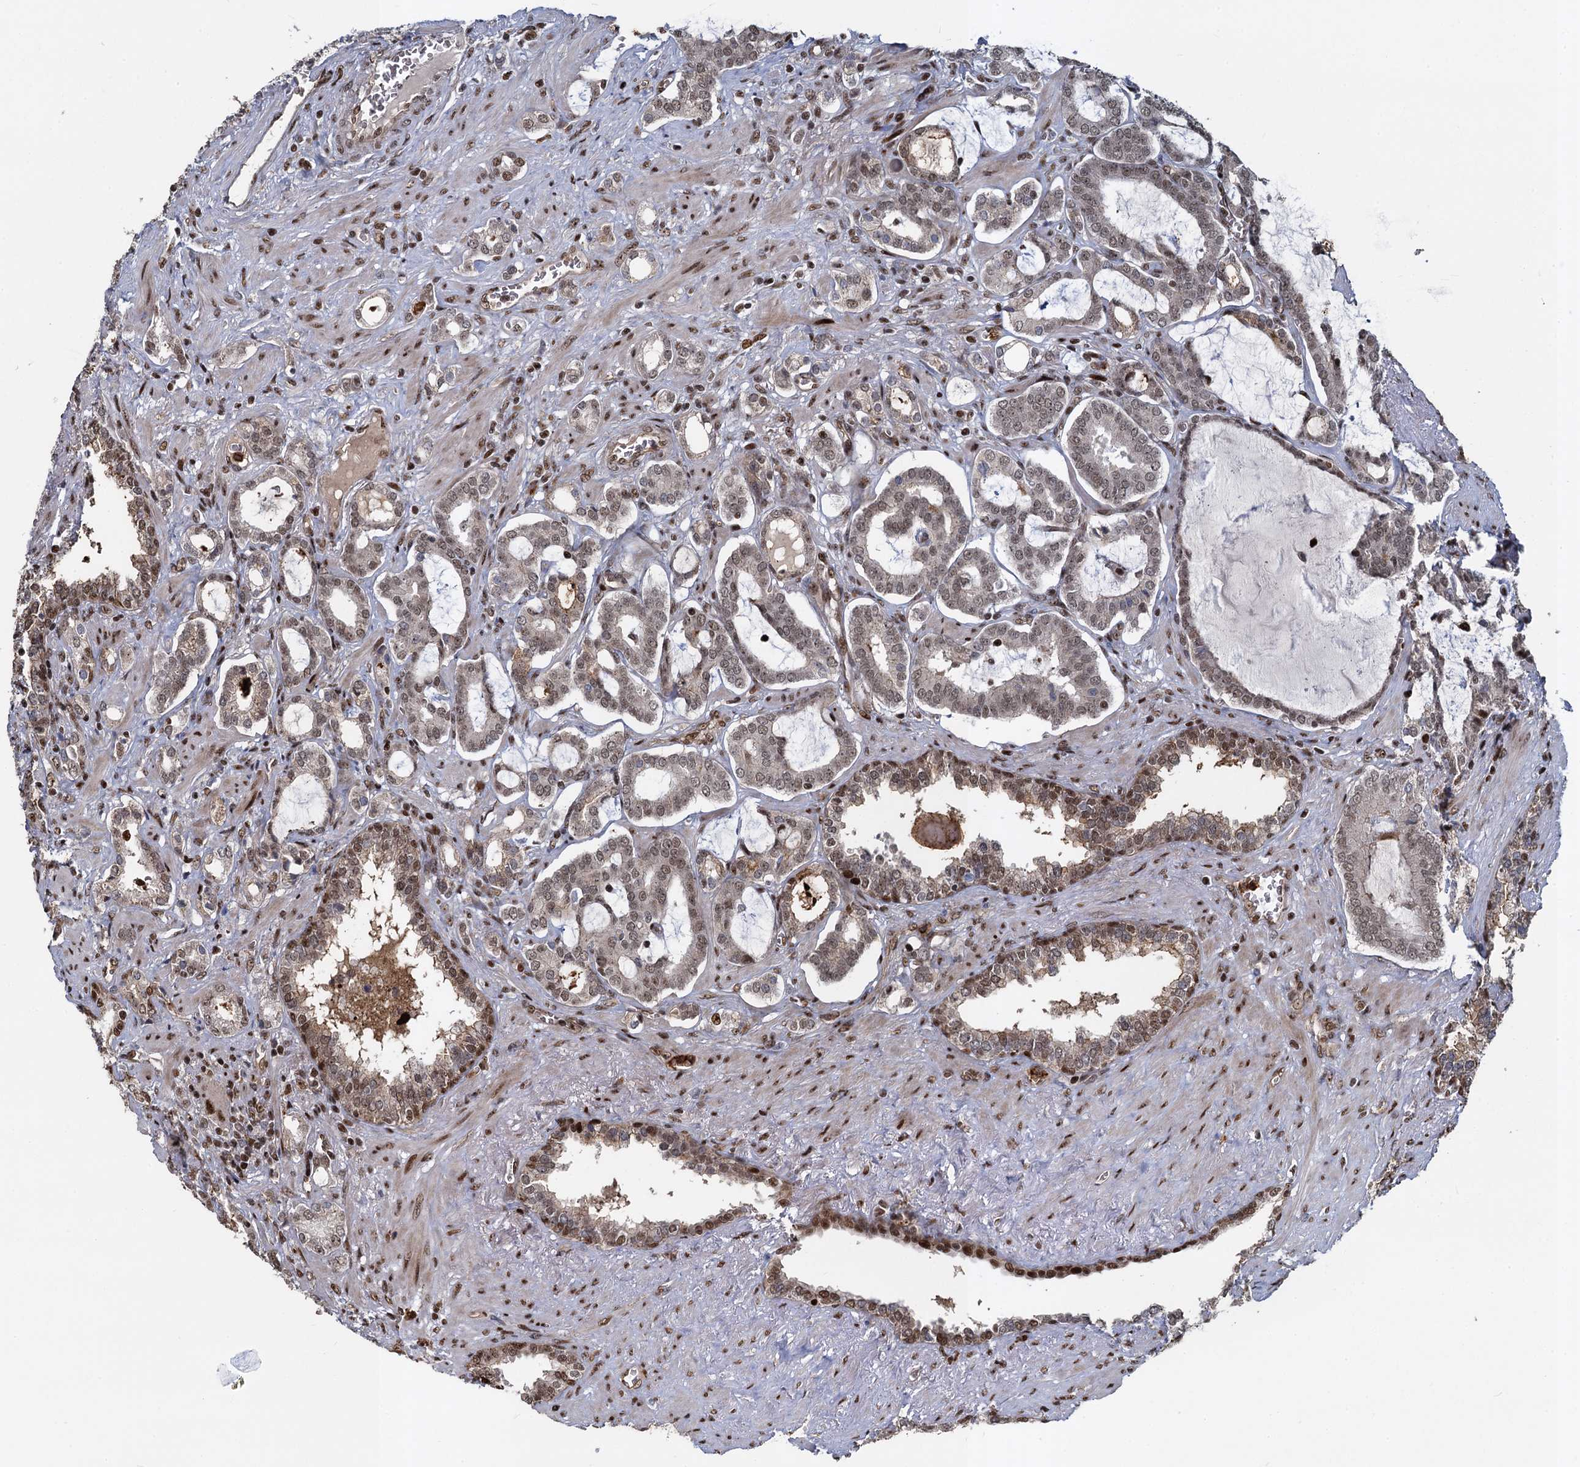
{"staining": {"intensity": "weak", "quantity": ">75%", "location": "nuclear"}, "tissue": "prostate cancer", "cell_type": "Tumor cells", "image_type": "cancer", "snomed": [{"axis": "morphology", "description": "Adenocarcinoma, High grade"}, {"axis": "topography", "description": "Prostate and seminal vesicle, NOS"}], "caption": "This micrograph demonstrates prostate cancer (high-grade adenocarcinoma) stained with immunohistochemistry (IHC) to label a protein in brown. The nuclear of tumor cells show weak positivity for the protein. Nuclei are counter-stained blue.", "gene": "ANKRD49", "patient": {"sex": "male", "age": 67}}